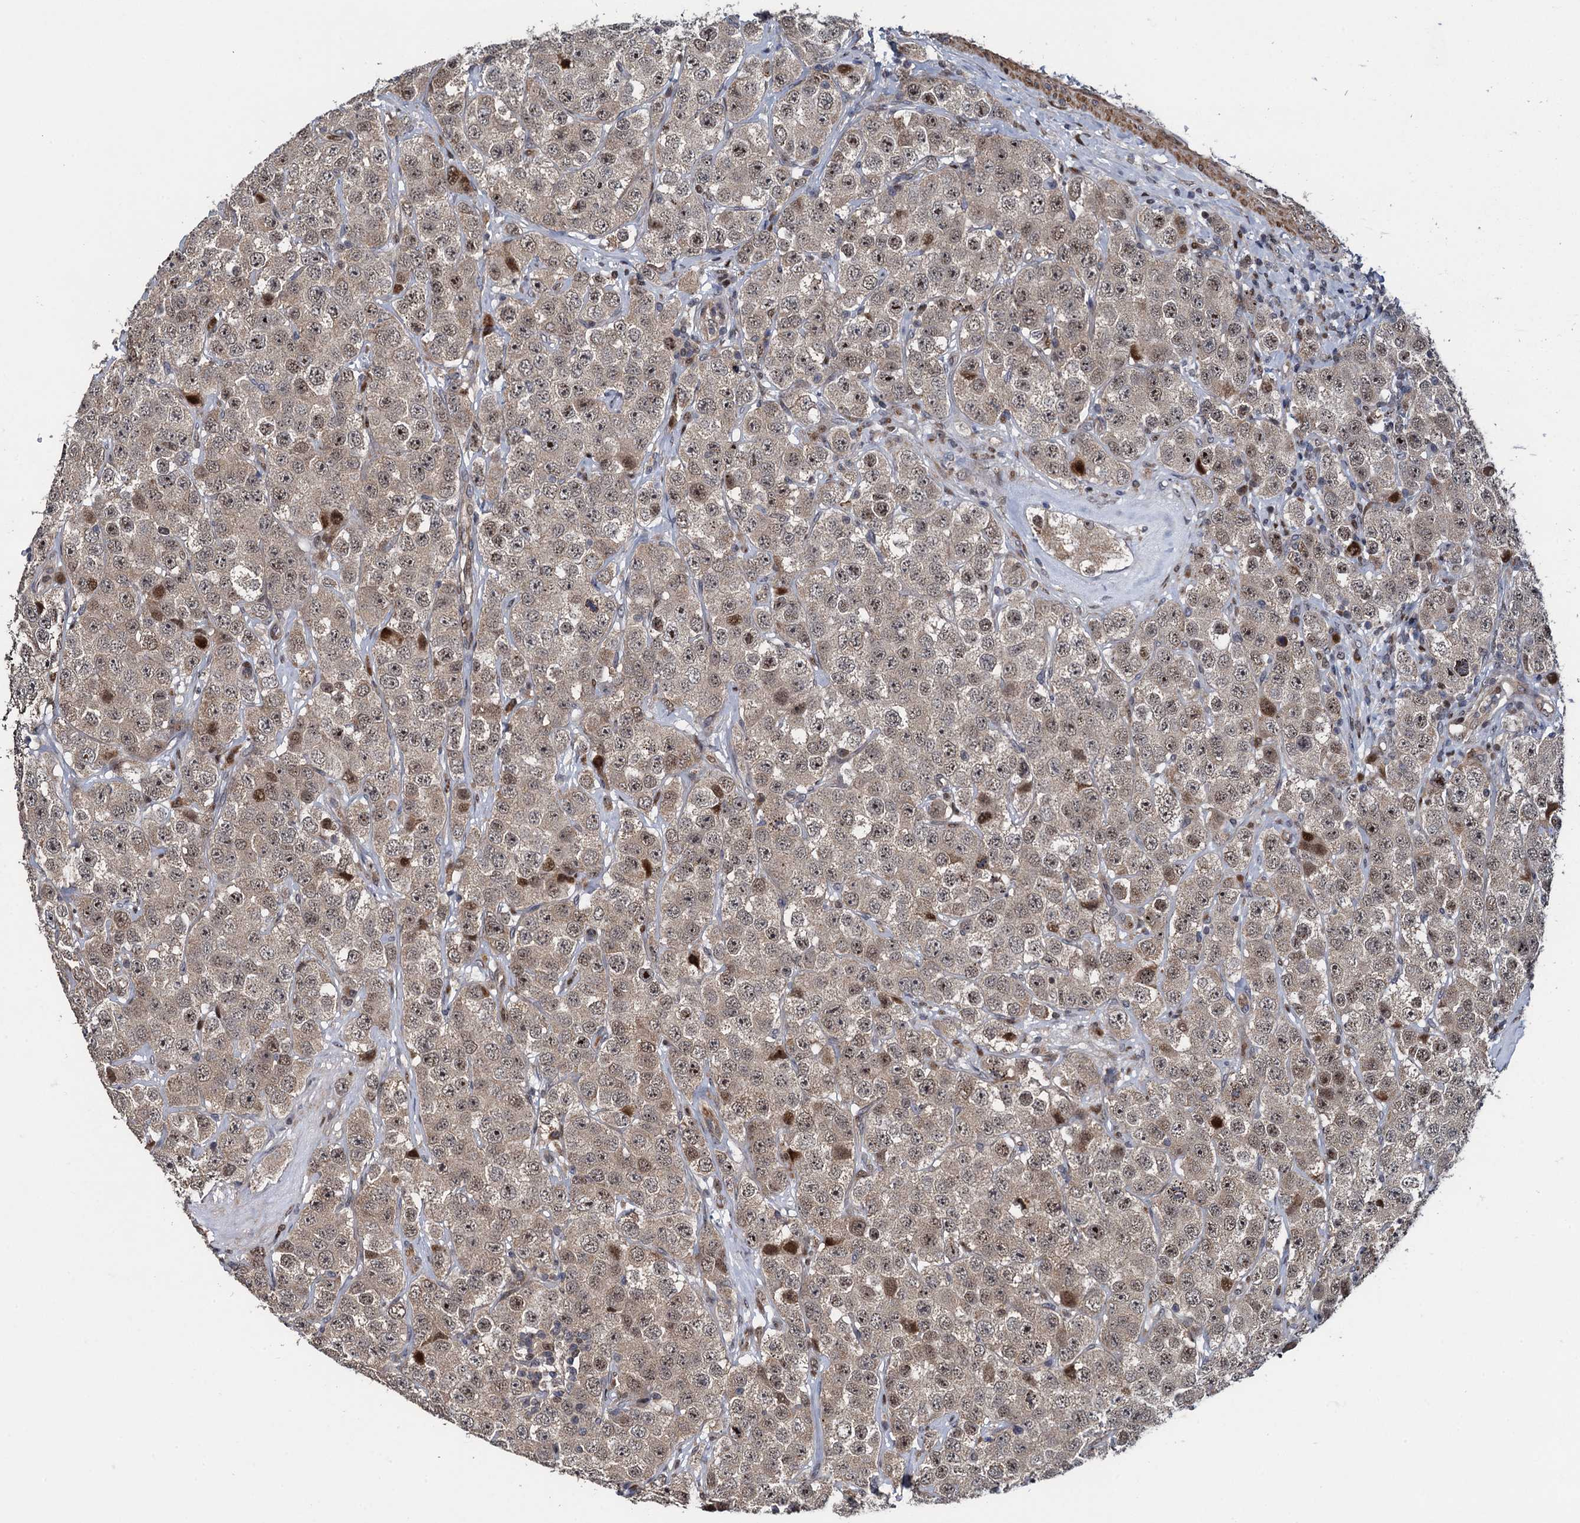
{"staining": {"intensity": "moderate", "quantity": "<25%", "location": "cytoplasmic/membranous,nuclear"}, "tissue": "testis cancer", "cell_type": "Tumor cells", "image_type": "cancer", "snomed": [{"axis": "morphology", "description": "Seminoma, NOS"}, {"axis": "topography", "description": "Testis"}], "caption": "Immunohistochemical staining of testis seminoma exhibits moderate cytoplasmic/membranous and nuclear protein expression in about <25% of tumor cells. The protein is shown in brown color, while the nuclei are stained blue.", "gene": "ATOSA", "patient": {"sex": "male", "age": 28}}